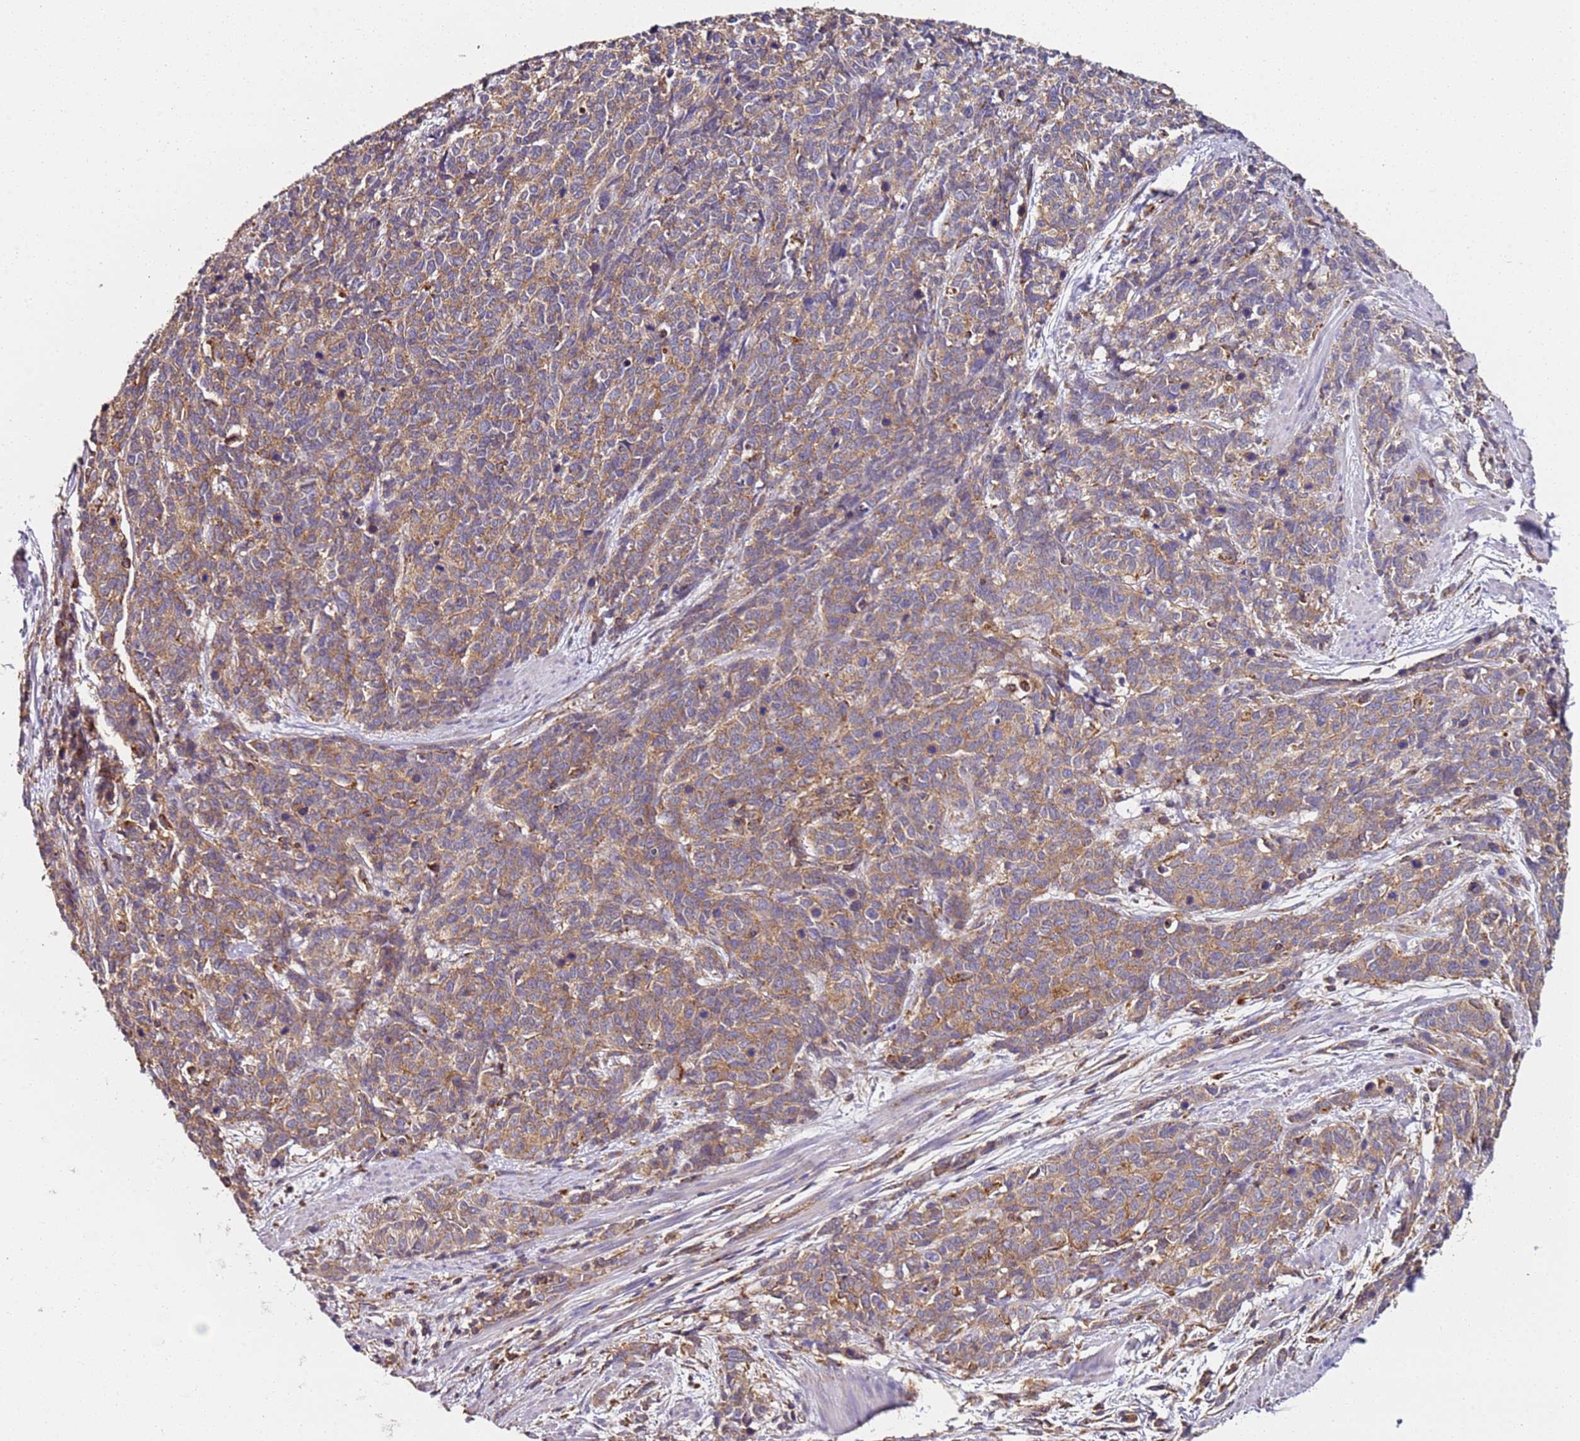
{"staining": {"intensity": "moderate", "quantity": ">75%", "location": "cytoplasmic/membranous"}, "tissue": "cervical cancer", "cell_type": "Tumor cells", "image_type": "cancer", "snomed": [{"axis": "morphology", "description": "Squamous cell carcinoma, NOS"}, {"axis": "topography", "description": "Cervix"}], "caption": "A brown stain labels moderate cytoplasmic/membranous positivity of a protein in cervical cancer (squamous cell carcinoma) tumor cells.", "gene": "RMND5A", "patient": {"sex": "female", "age": 60}}